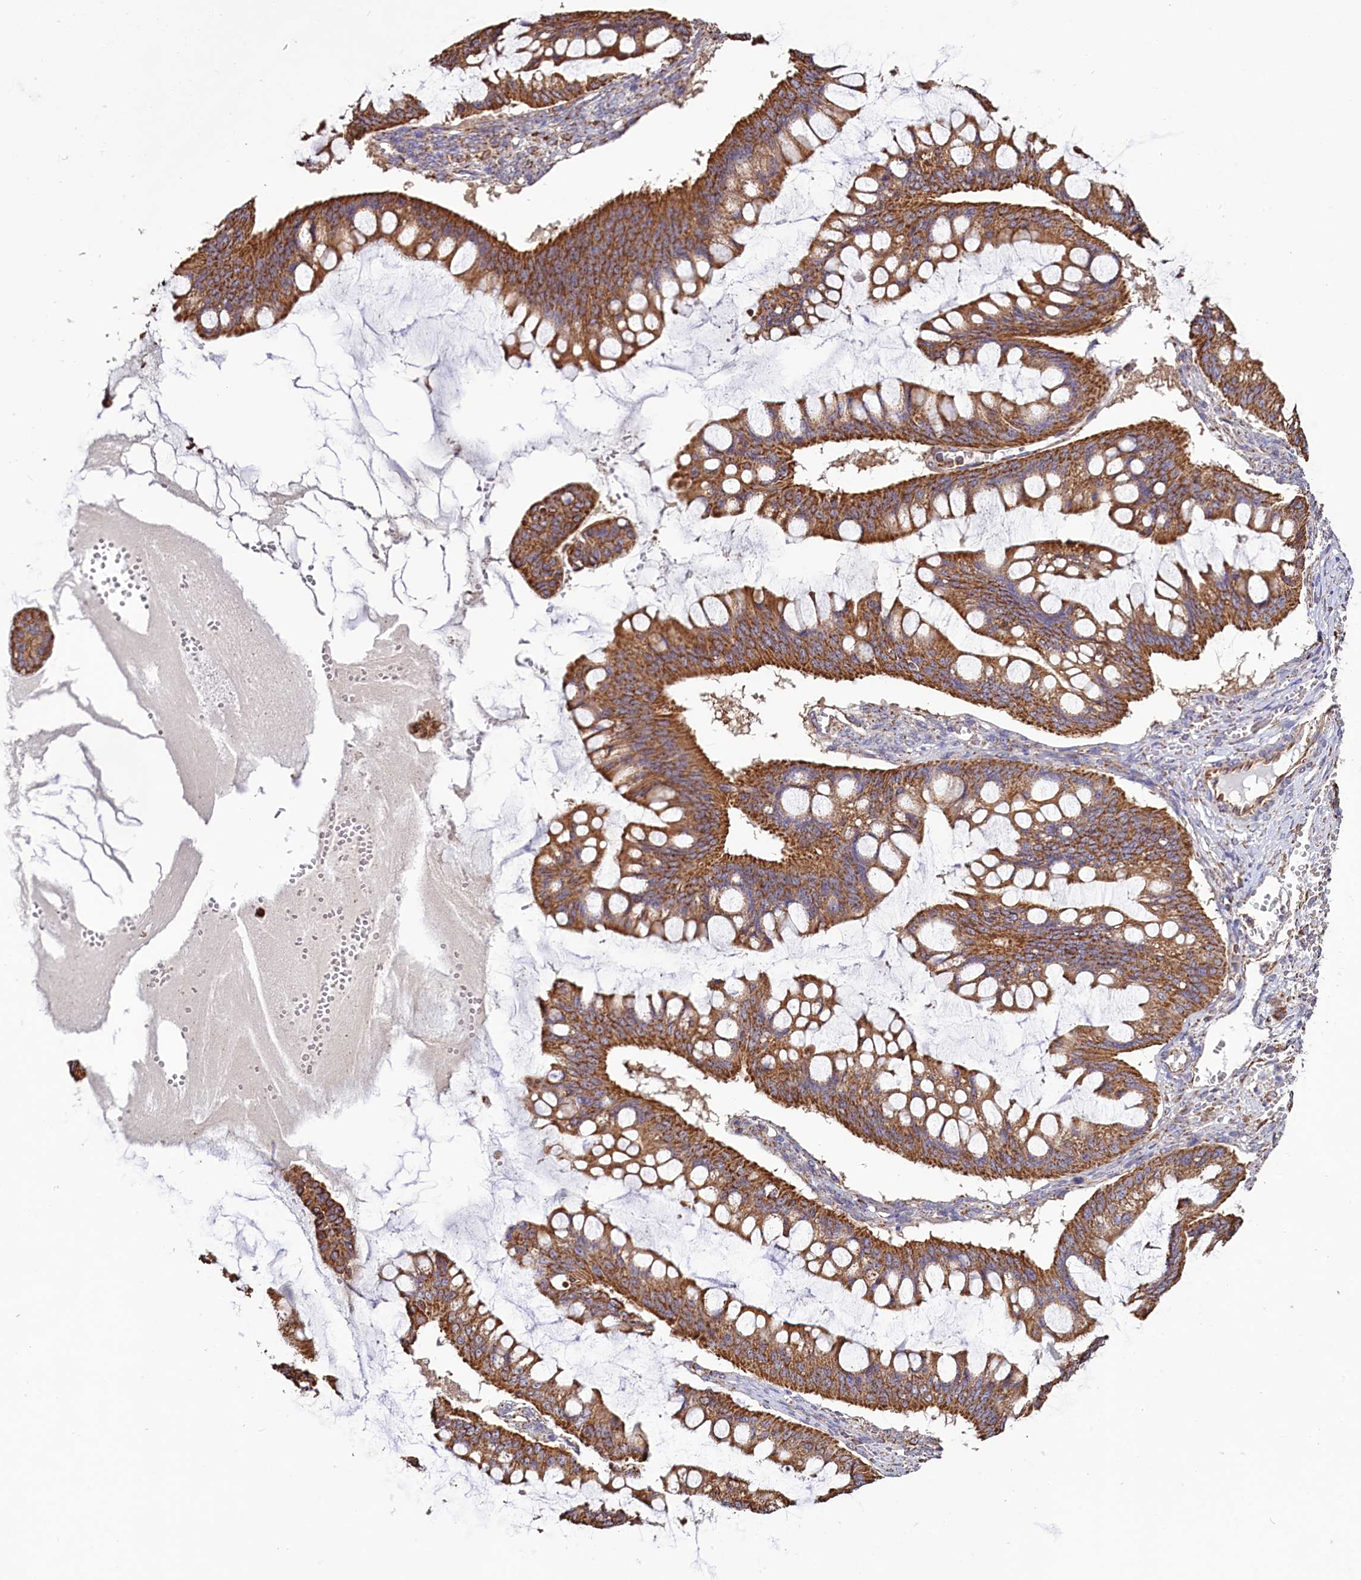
{"staining": {"intensity": "moderate", "quantity": ">75%", "location": "cytoplasmic/membranous"}, "tissue": "ovarian cancer", "cell_type": "Tumor cells", "image_type": "cancer", "snomed": [{"axis": "morphology", "description": "Cystadenocarcinoma, mucinous, NOS"}, {"axis": "topography", "description": "Ovary"}], "caption": "Immunohistochemistry (IHC) histopathology image of ovarian mucinous cystadenocarcinoma stained for a protein (brown), which displays medium levels of moderate cytoplasmic/membranous staining in approximately >75% of tumor cells.", "gene": "NUDT15", "patient": {"sex": "female", "age": 73}}